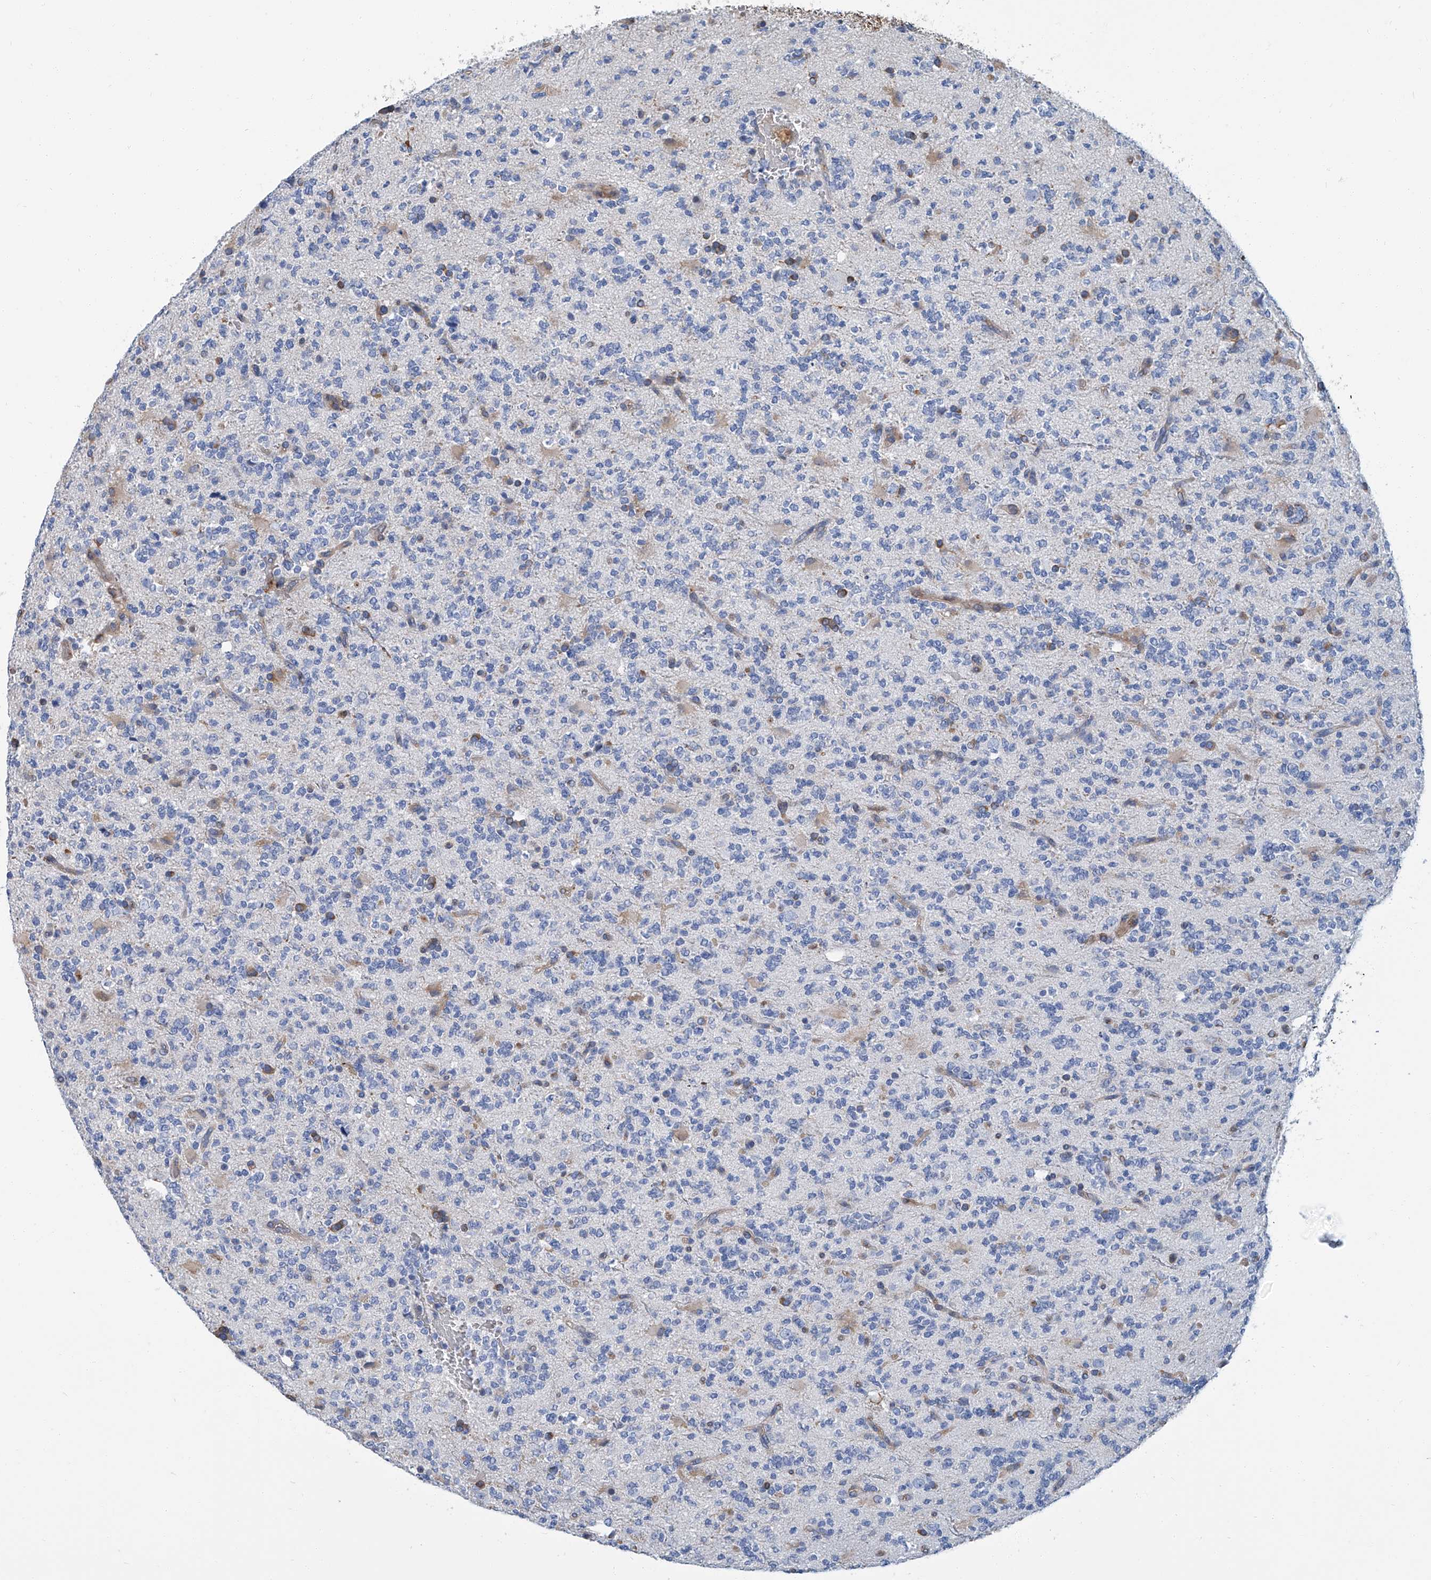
{"staining": {"intensity": "negative", "quantity": "none", "location": "none"}, "tissue": "glioma", "cell_type": "Tumor cells", "image_type": "cancer", "snomed": [{"axis": "morphology", "description": "Glioma, malignant, High grade"}, {"axis": "topography", "description": "Brain"}], "caption": "DAB (3,3'-diaminobenzidine) immunohistochemical staining of malignant high-grade glioma exhibits no significant expression in tumor cells. (IHC, brightfield microscopy, high magnification).", "gene": "PSMB10", "patient": {"sex": "female", "age": 62}}